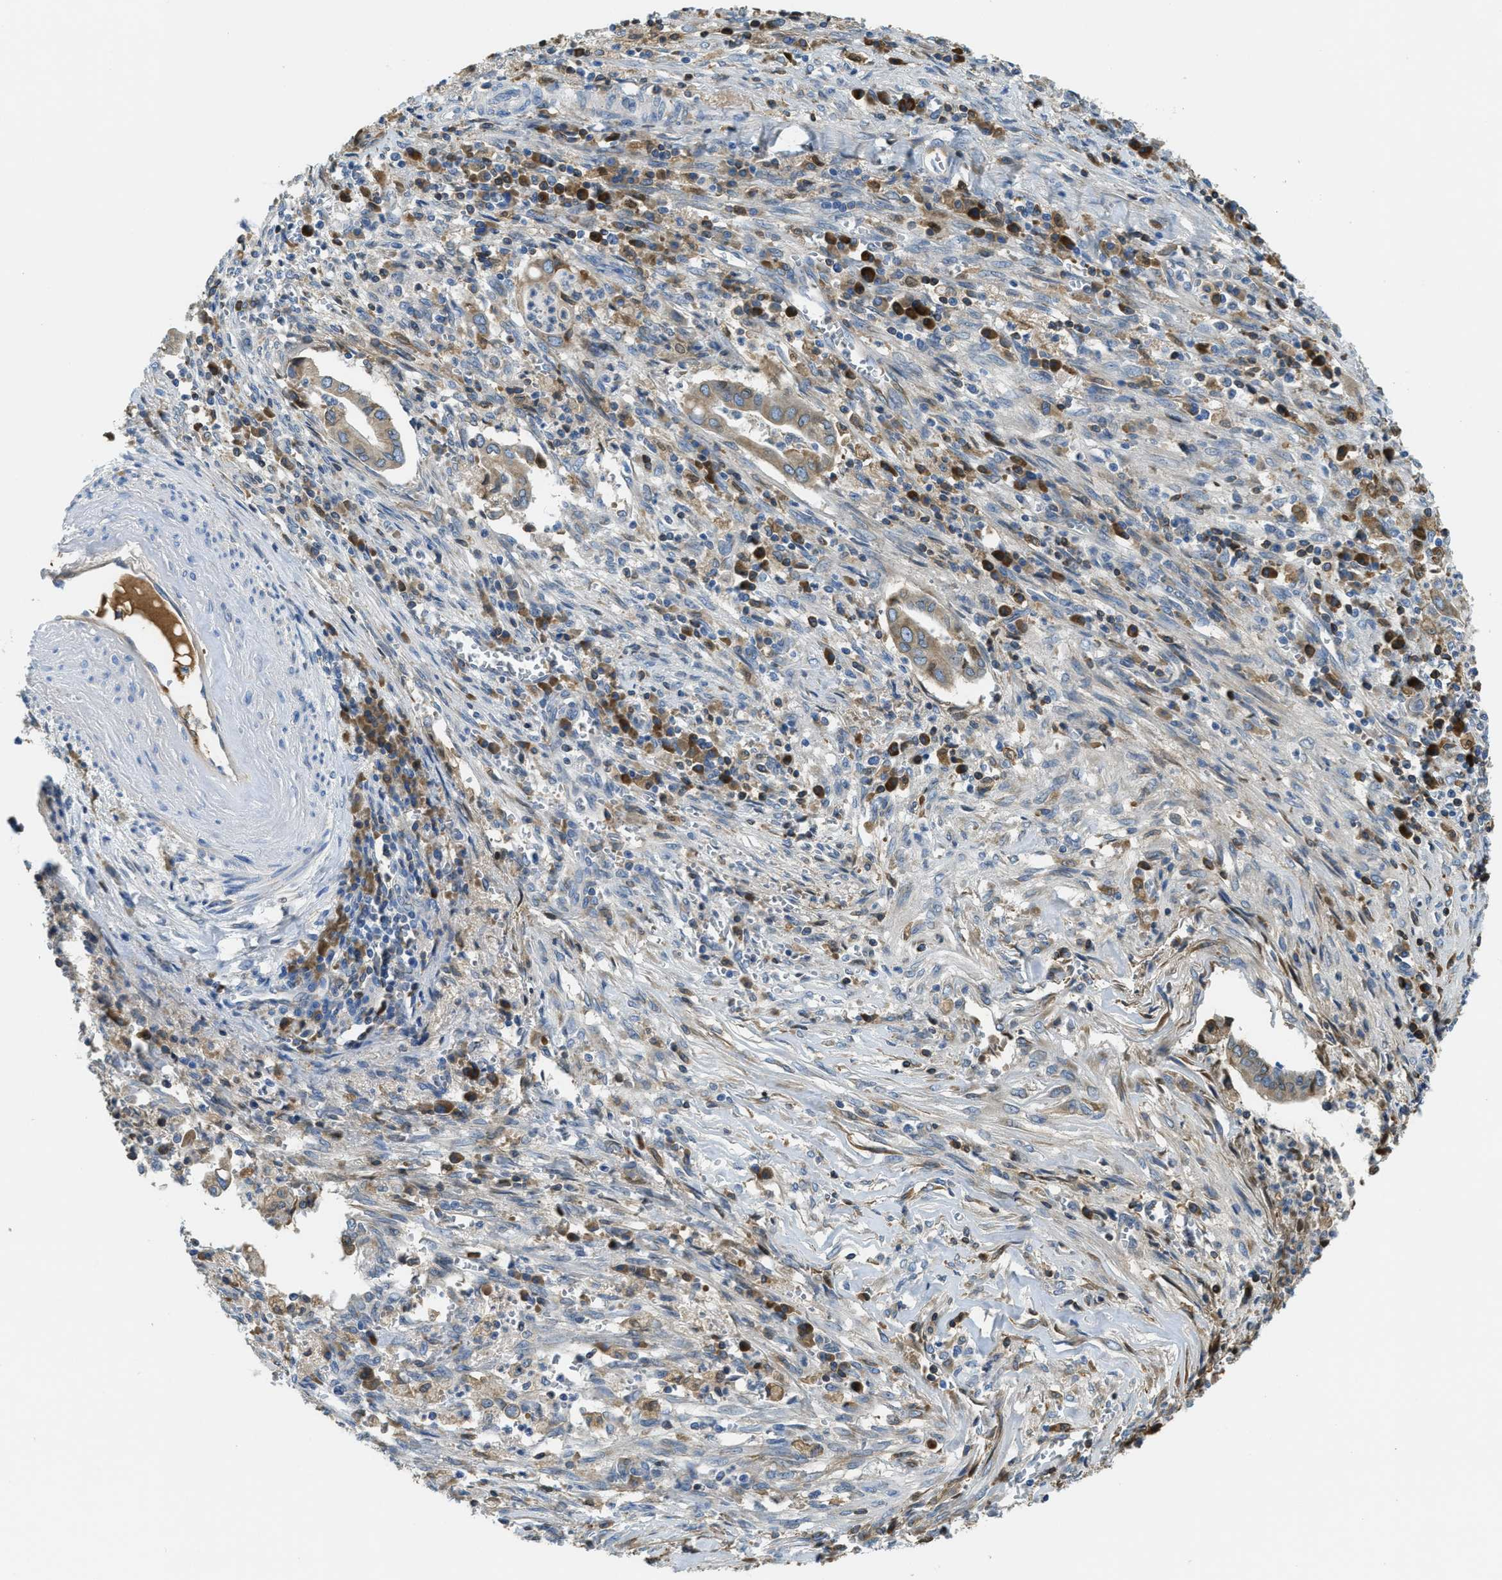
{"staining": {"intensity": "weak", "quantity": ">75%", "location": "cytoplasmic/membranous"}, "tissue": "cervical cancer", "cell_type": "Tumor cells", "image_type": "cancer", "snomed": [{"axis": "morphology", "description": "Adenocarcinoma, NOS"}, {"axis": "topography", "description": "Cervix"}], "caption": "Immunohistochemical staining of adenocarcinoma (cervical) displays weak cytoplasmic/membranous protein staining in about >75% of tumor cells.", "gene": "MPDU1", "patient": {"sex": "female", "age": 44}}